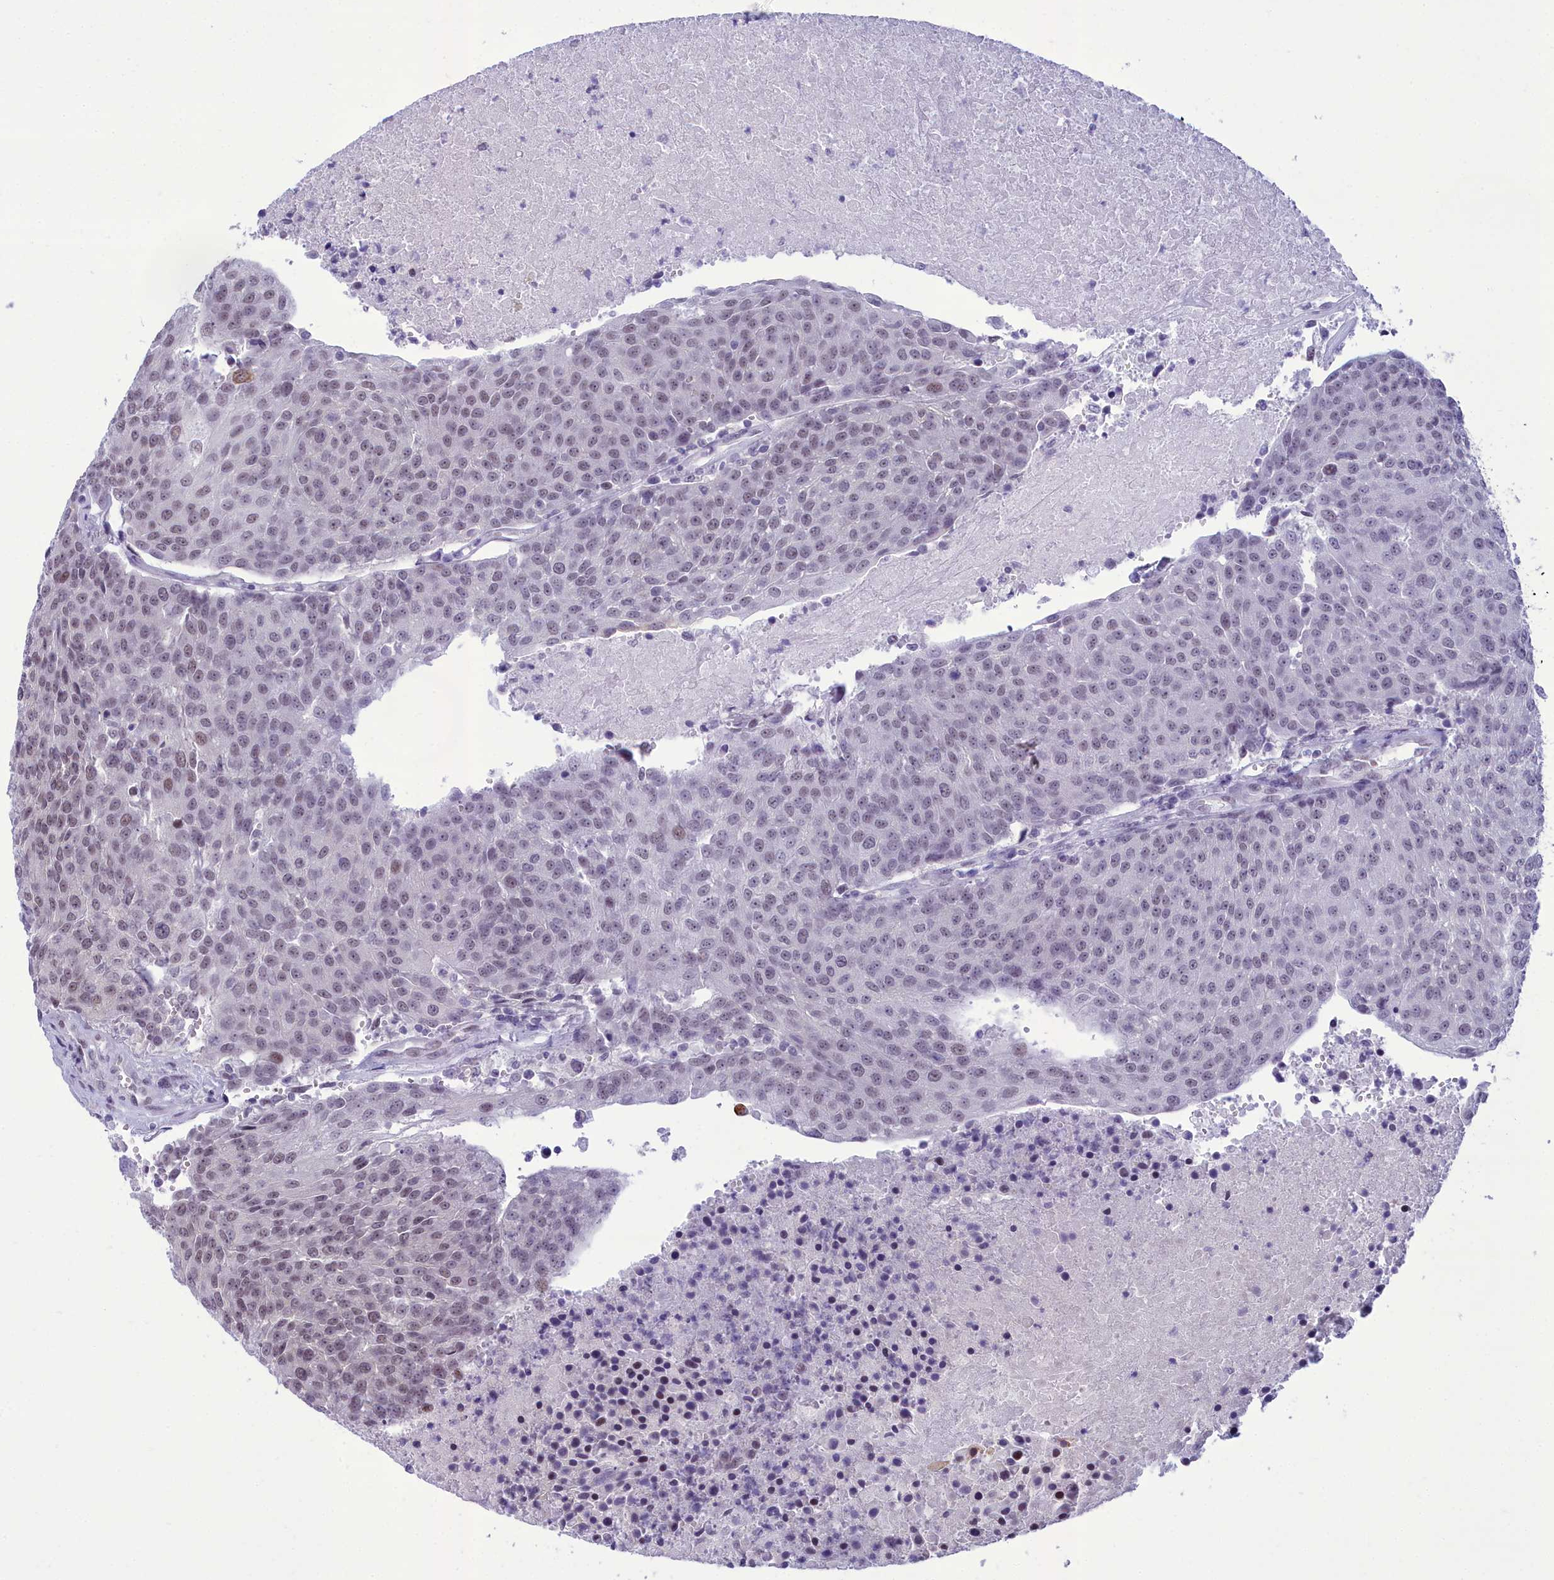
{"staining": {"intensity": "weak", "quantity": "25%-75%", "location": "nuclear"}, "tissue": "urothelial cancer", "cell_type": "Tumor cells", "image_type": "cancer", "snomed": [{"axis": "morphology", "description": "Urothelial carcinoma, High grade"}, {"axis": "topography", "description": "Urinary bladder"}], "caption": "Immunohistochemical staining of high-grade urothelial carcinoma displays low levels of weak nuclear positivity in approximately 25%-75% of tumor cells.", "gene": "CEACAM19", "patient": {"sex": "female", "age": 85}}